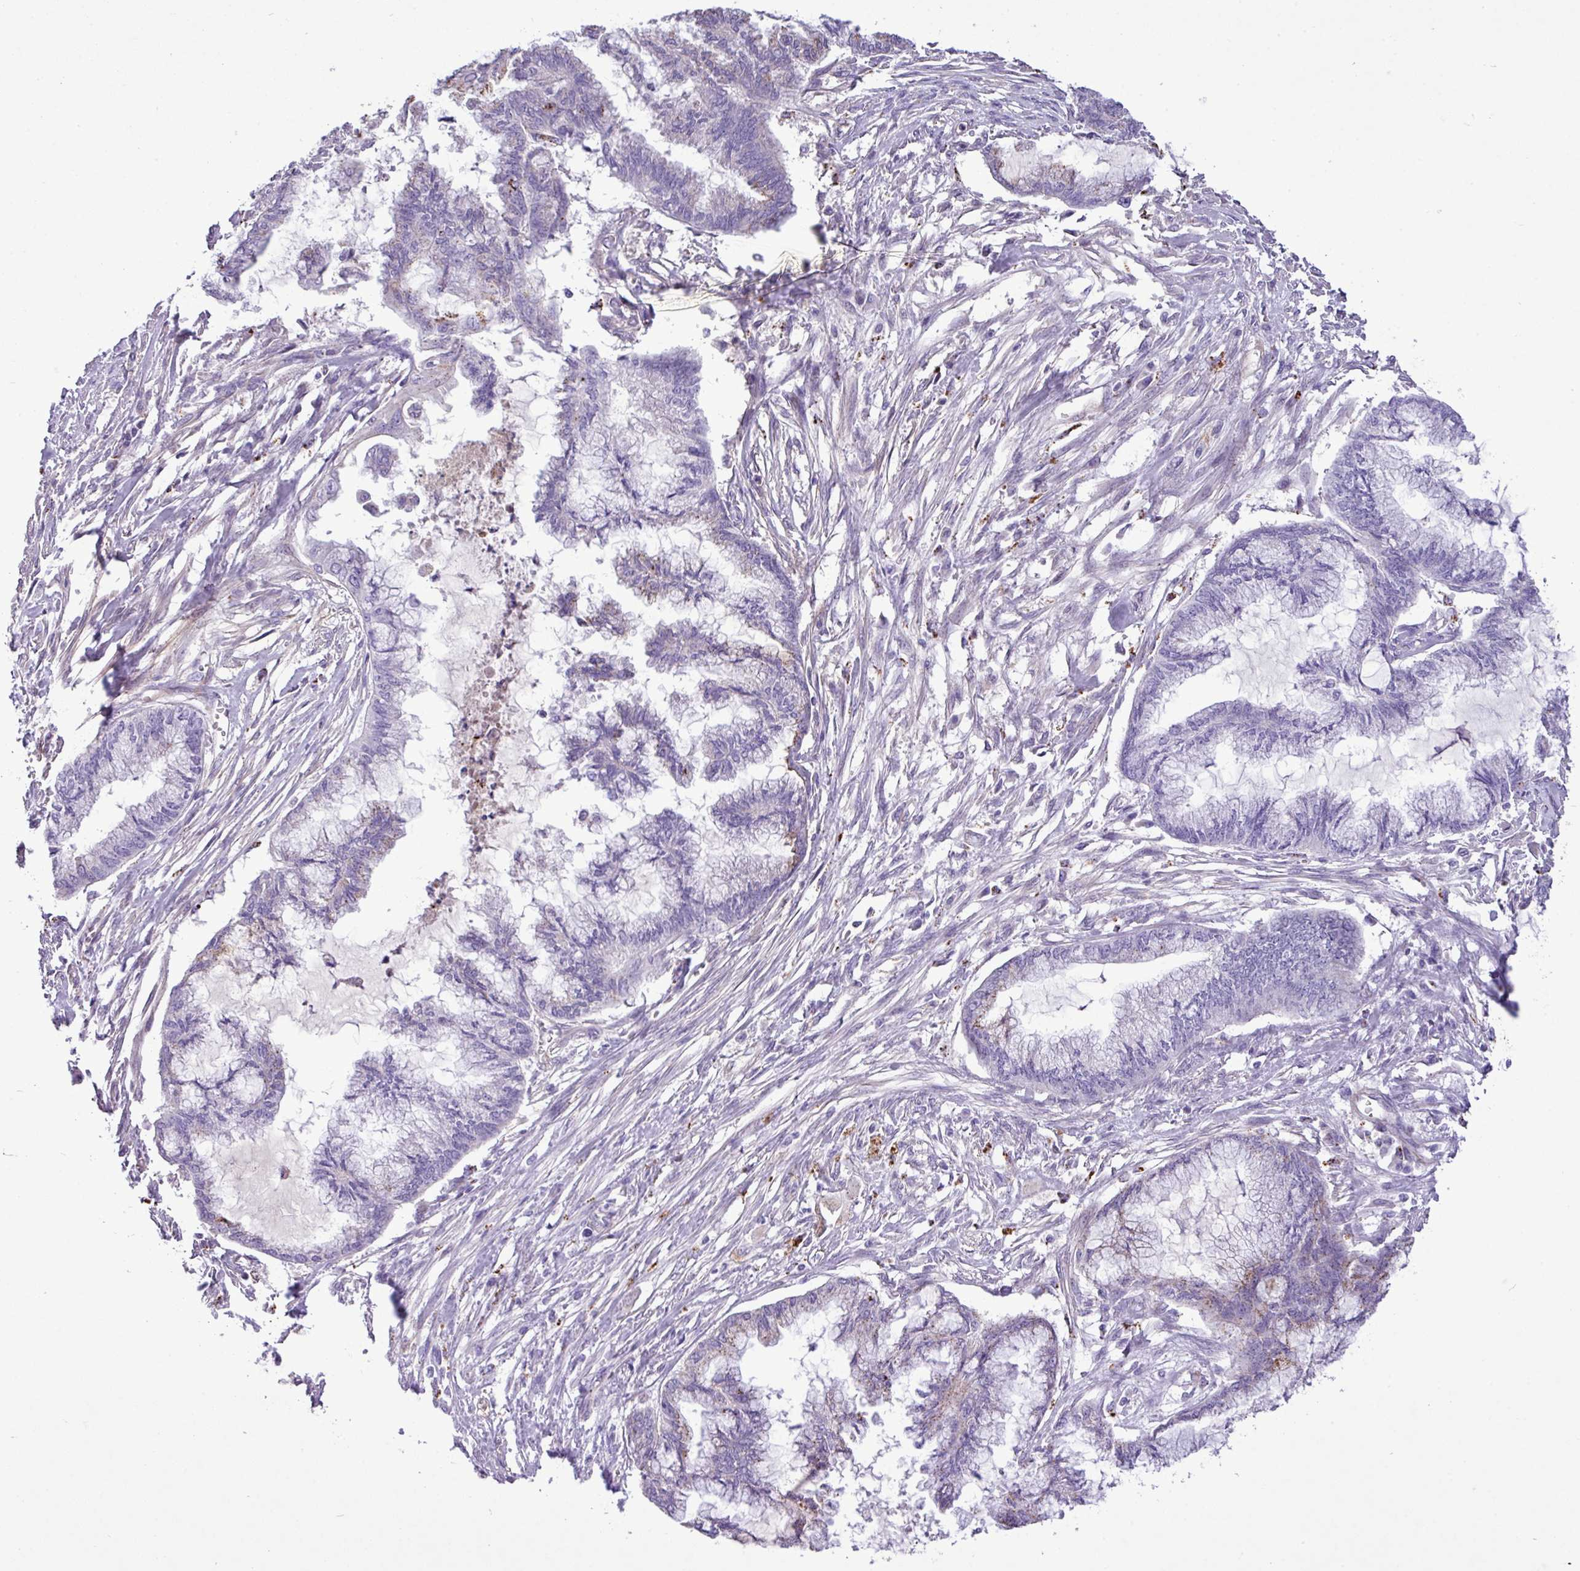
{"staining": {"intensity": "weak", "quantity": "<25%", "location": "cytoplasmic/membranous"}, "tissue": "endometrial cancer", "cell_type": "Tumor cells", "image_type": "cancer", "snomed": [{"axis": "morphology", "description": "Adenocarcinoma, NOS"}, {"axis": "topography", "description": "Endometrium"}], "caption": "IHC photomicrograph of neoplastic tissue: human endometrial cancer stained with DAB shows no significant protein staining in tumor cells.", "gene": "CD248", "patient": {"sex": "female", "age": 86}}